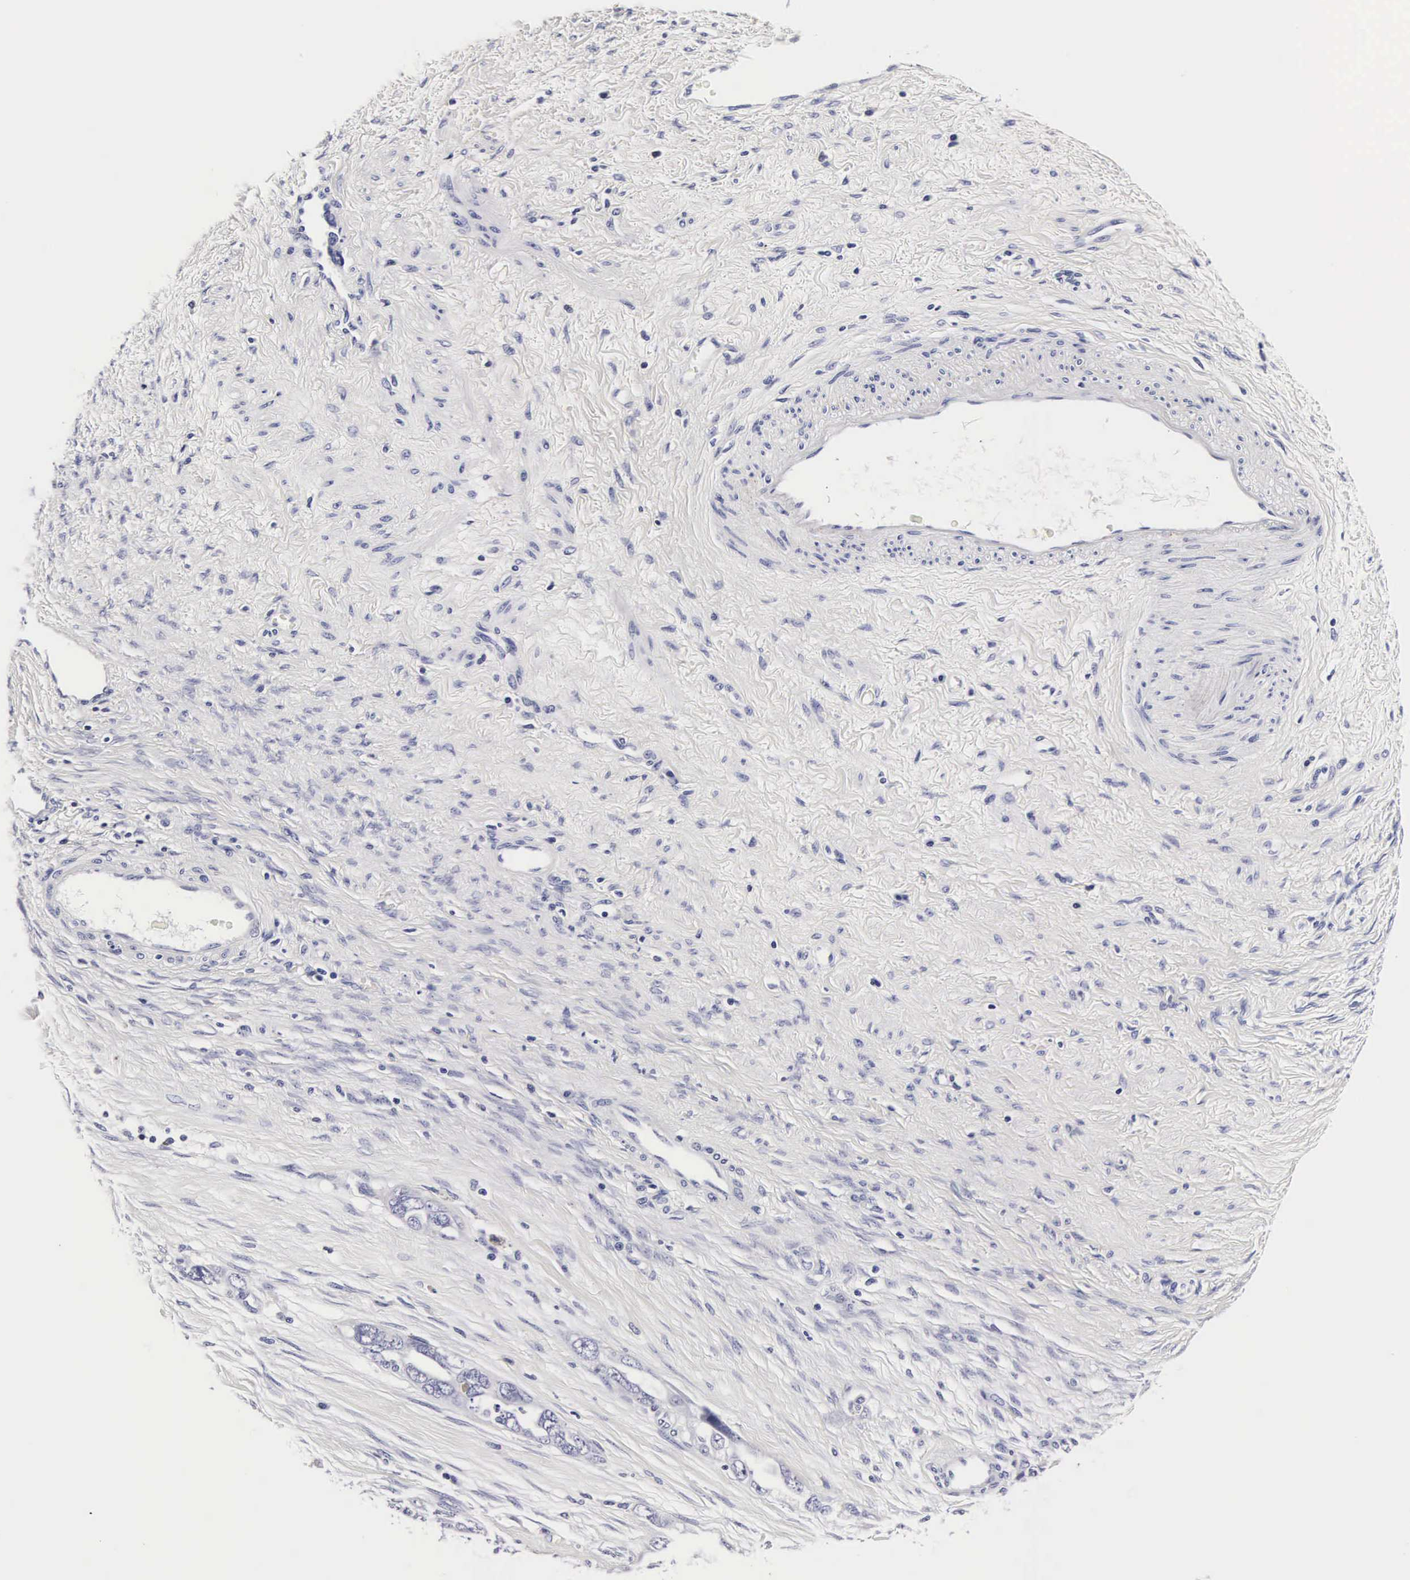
{"staining": {"intensity": "negative", "quantity": "none", "location": "none"}, "tissue": "ovarian cancer", "cell_type": "Tumor cells", "image_type": "cancer", "snomed": [{"axis": "morphology", "description": "Cystadenocarcinoma, serous, NOS"}, {"axis": "topography", "description": "Ovary"}], "caption": "Tumor cells are negative for protein expression in human ovarian cancer (serous cystadenocarcinoma).", "gene": "RNASE6", "patient": {"sex": "female", "age": 63}}